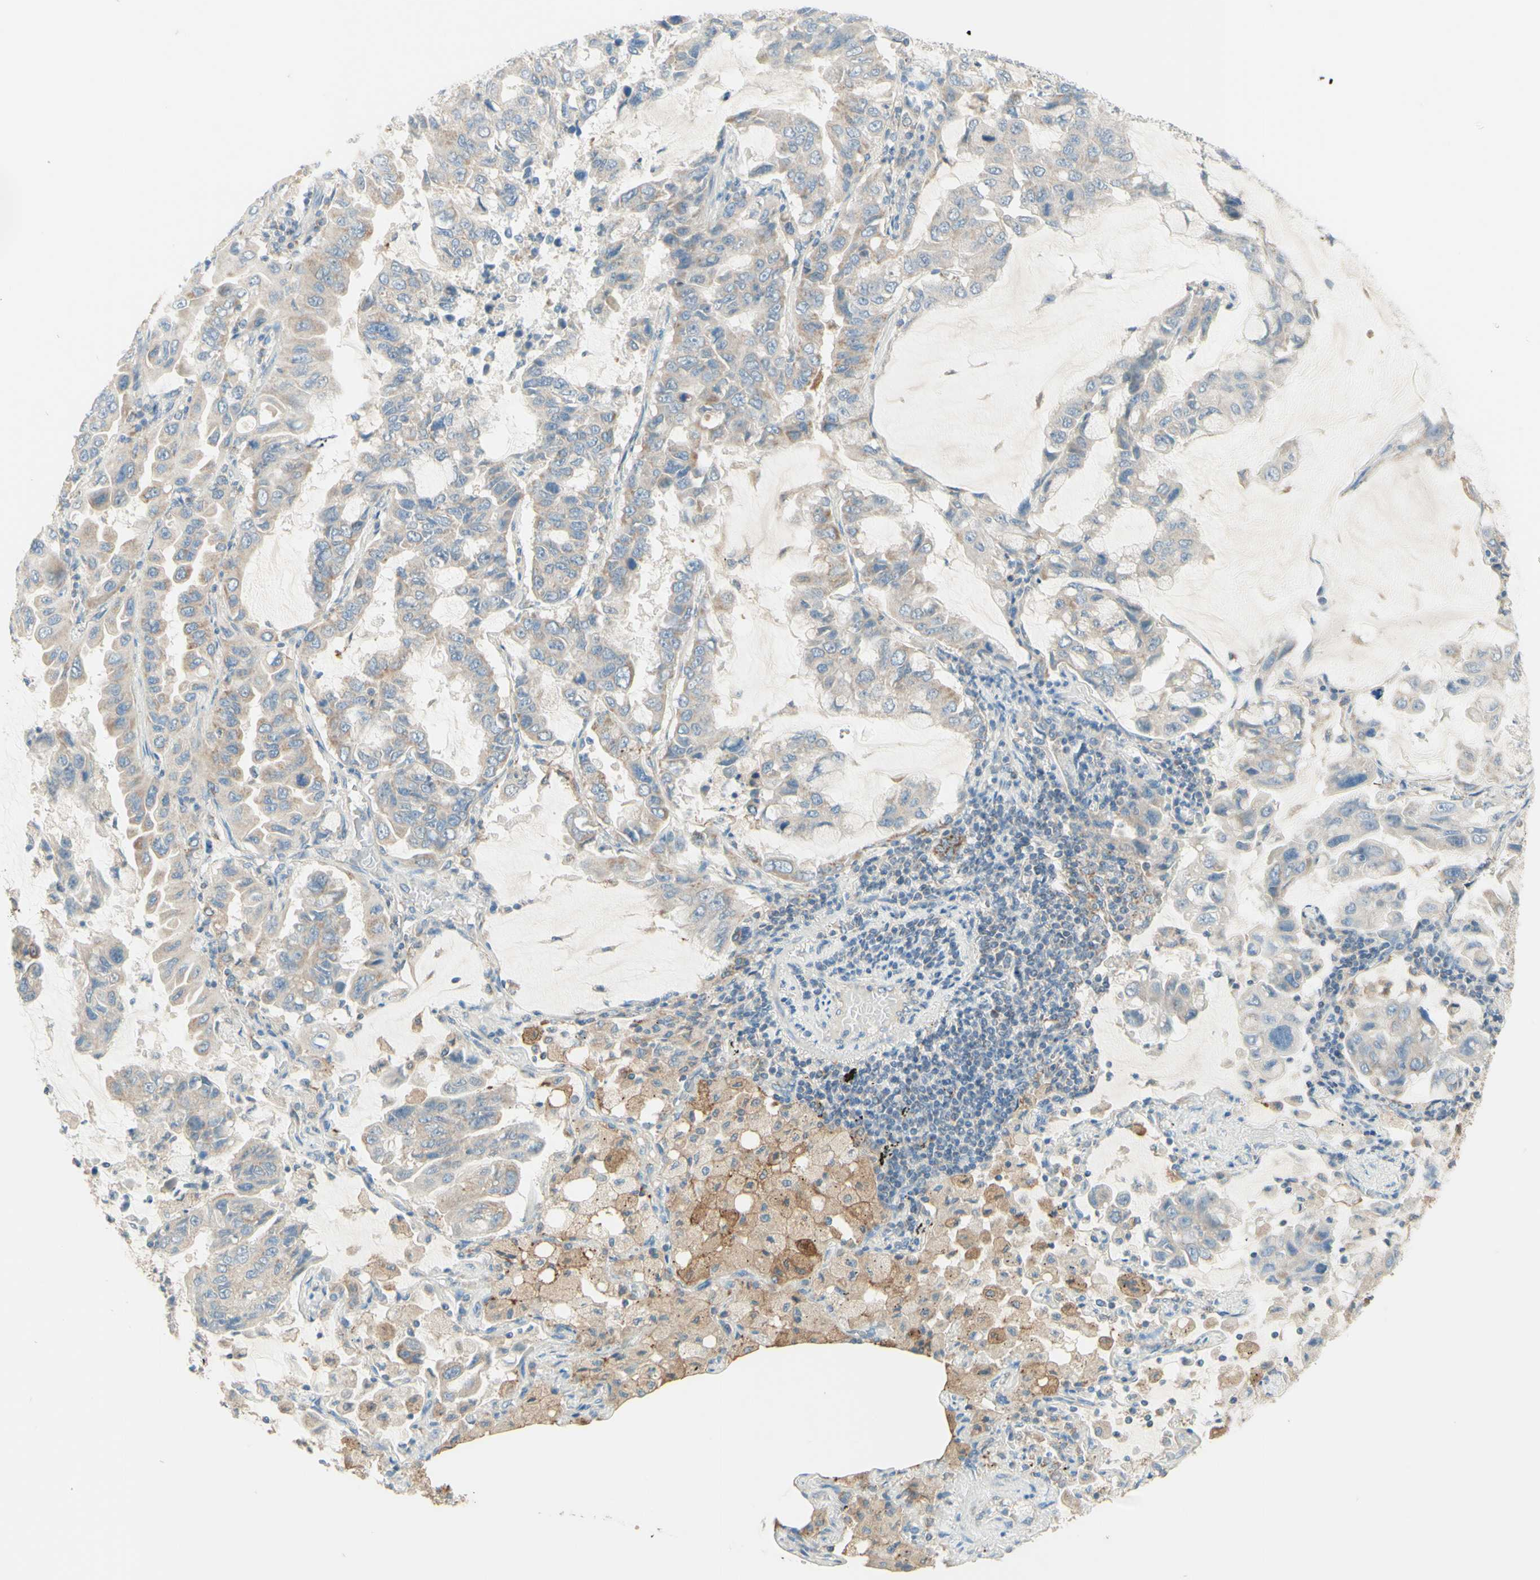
{"staining": {"intensity": "weak", "quantity": "<25%", "location": "cytoplasmic/membranous"}, "tissue": "lung cancer", "cell_type": "Tumor cells", "image_type": "cancer", "snomed": [{"axis": "morphology", "description": "Adenocarcinoma, NOS"}, {"axis": "topography", "description": "Lung"}], "caption": "Protein analysis of lung cancer (adenocarcinoma) demonstrates no significant staining in tumor cells. The staining was performed using DAB (3,3'-diaminobenzidine) to visualize the protein expression in brown, while the nuclei were stained in blue with hematoxylin (Magnification: 20x).", "gene": "ARMC10", "patient": {"sex": "male", "age": 64}}